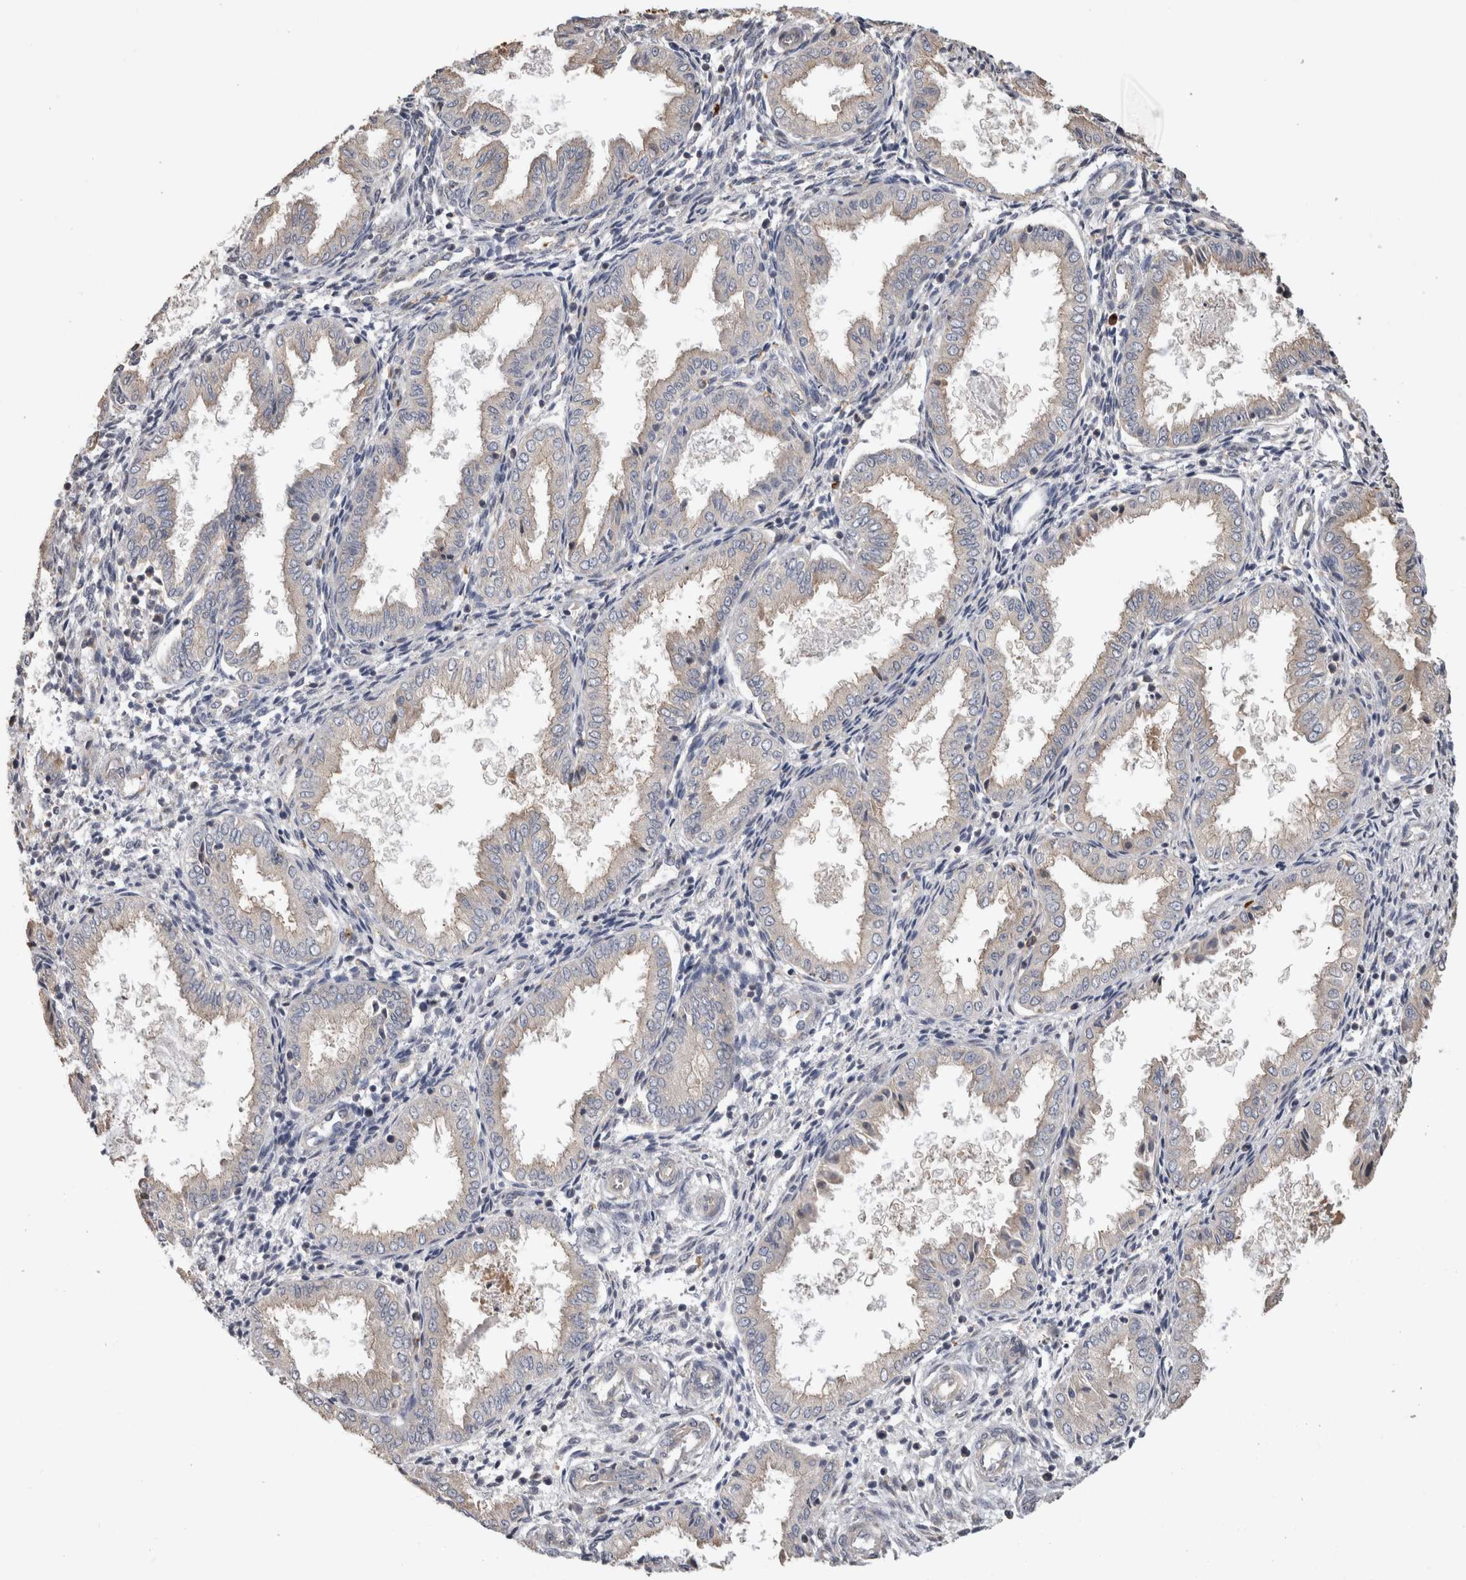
{"staining": {"intensity": "weak", "quantity": "<25%", "location": "cytoplasmic/membranous"}, "tissue": "endometrium", "cell_type": "Cells in endometrial stroma", "image_type": "normal", "snomed": [{"axis": "morphology", "description": "Normal tissue, NOS"}, {"axis": "topography", "description": "Endometrium"}], "caption": "DAB (3,3'-diaminobenzidine) immunohistochemical staining of unremarkable human endometrium exhibits no significant staining in cells in endometrial stroma.", "gene": "CLIP1", "patient": {"sex": "female", "age": 33}}